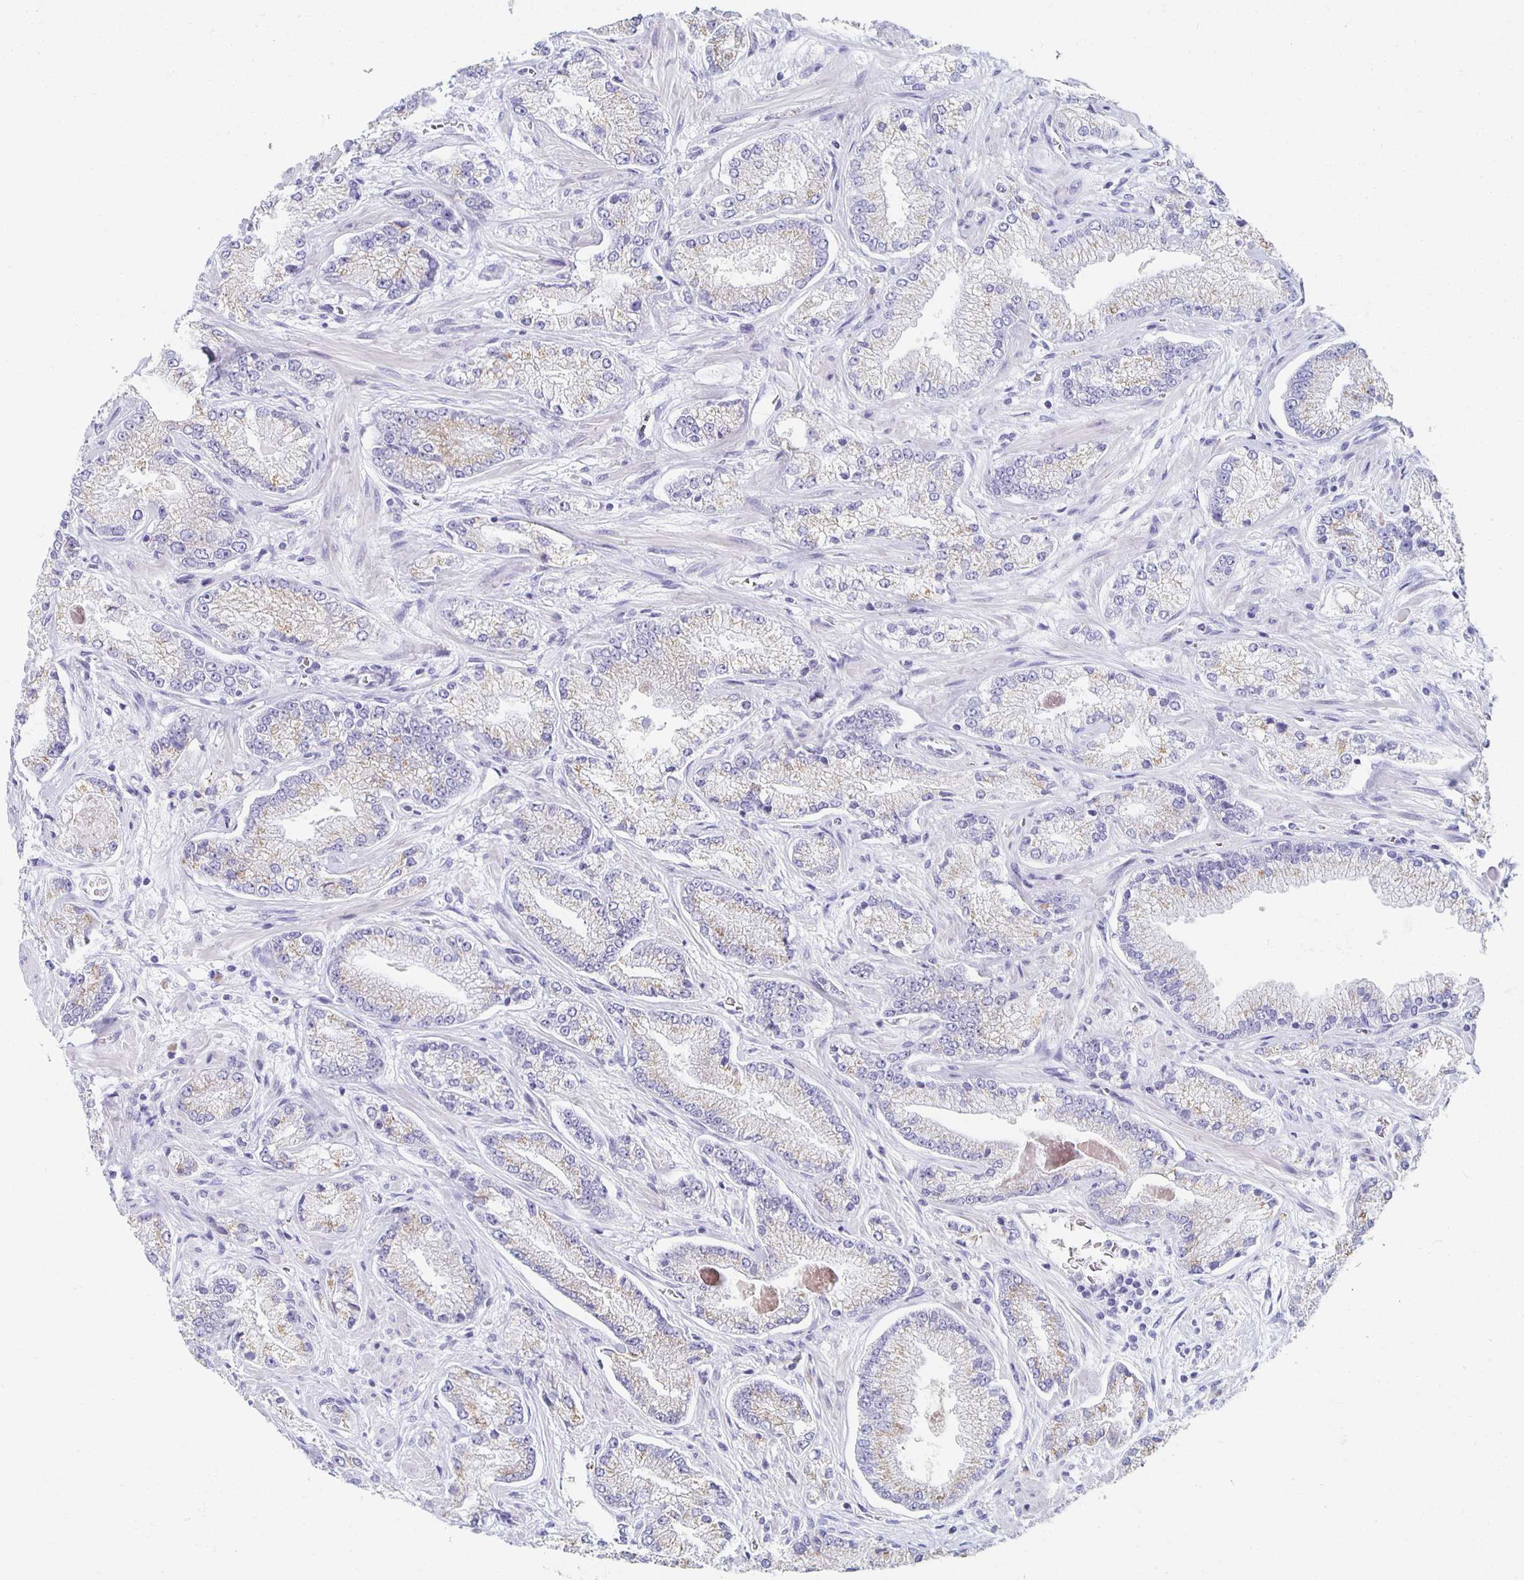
{"staining": {"intensity": "weak", "quantity": "25%-75%", "location": "cytoplasmic/membranous"}, "tissue": "prostate cancer", "cell_type": "Tumor cells", "image_type": "cancer", "snomed": [{"axis": "morphology", "description": "Normal tissue, NOS"}, {"axis": "morphology", "description": "Adenocarcinoma, High grade"}, {"axis": "topography", "description": "Prostate"}, {"axis": "topography", "description": "Peripheral nerve tissue"}], "caption": "Weak cytoplasmic/membranous protein staining is identified in about 25%-75% of tumor cells in adenocarcinoma (high-grade) (prostate). The protein is stained brown, and the nuclei are stained in blue (DAB IHC with brightfield microscopy, high magnification).", "gene": "TEX44", "patient": {"sex": "male", "age": 68}}